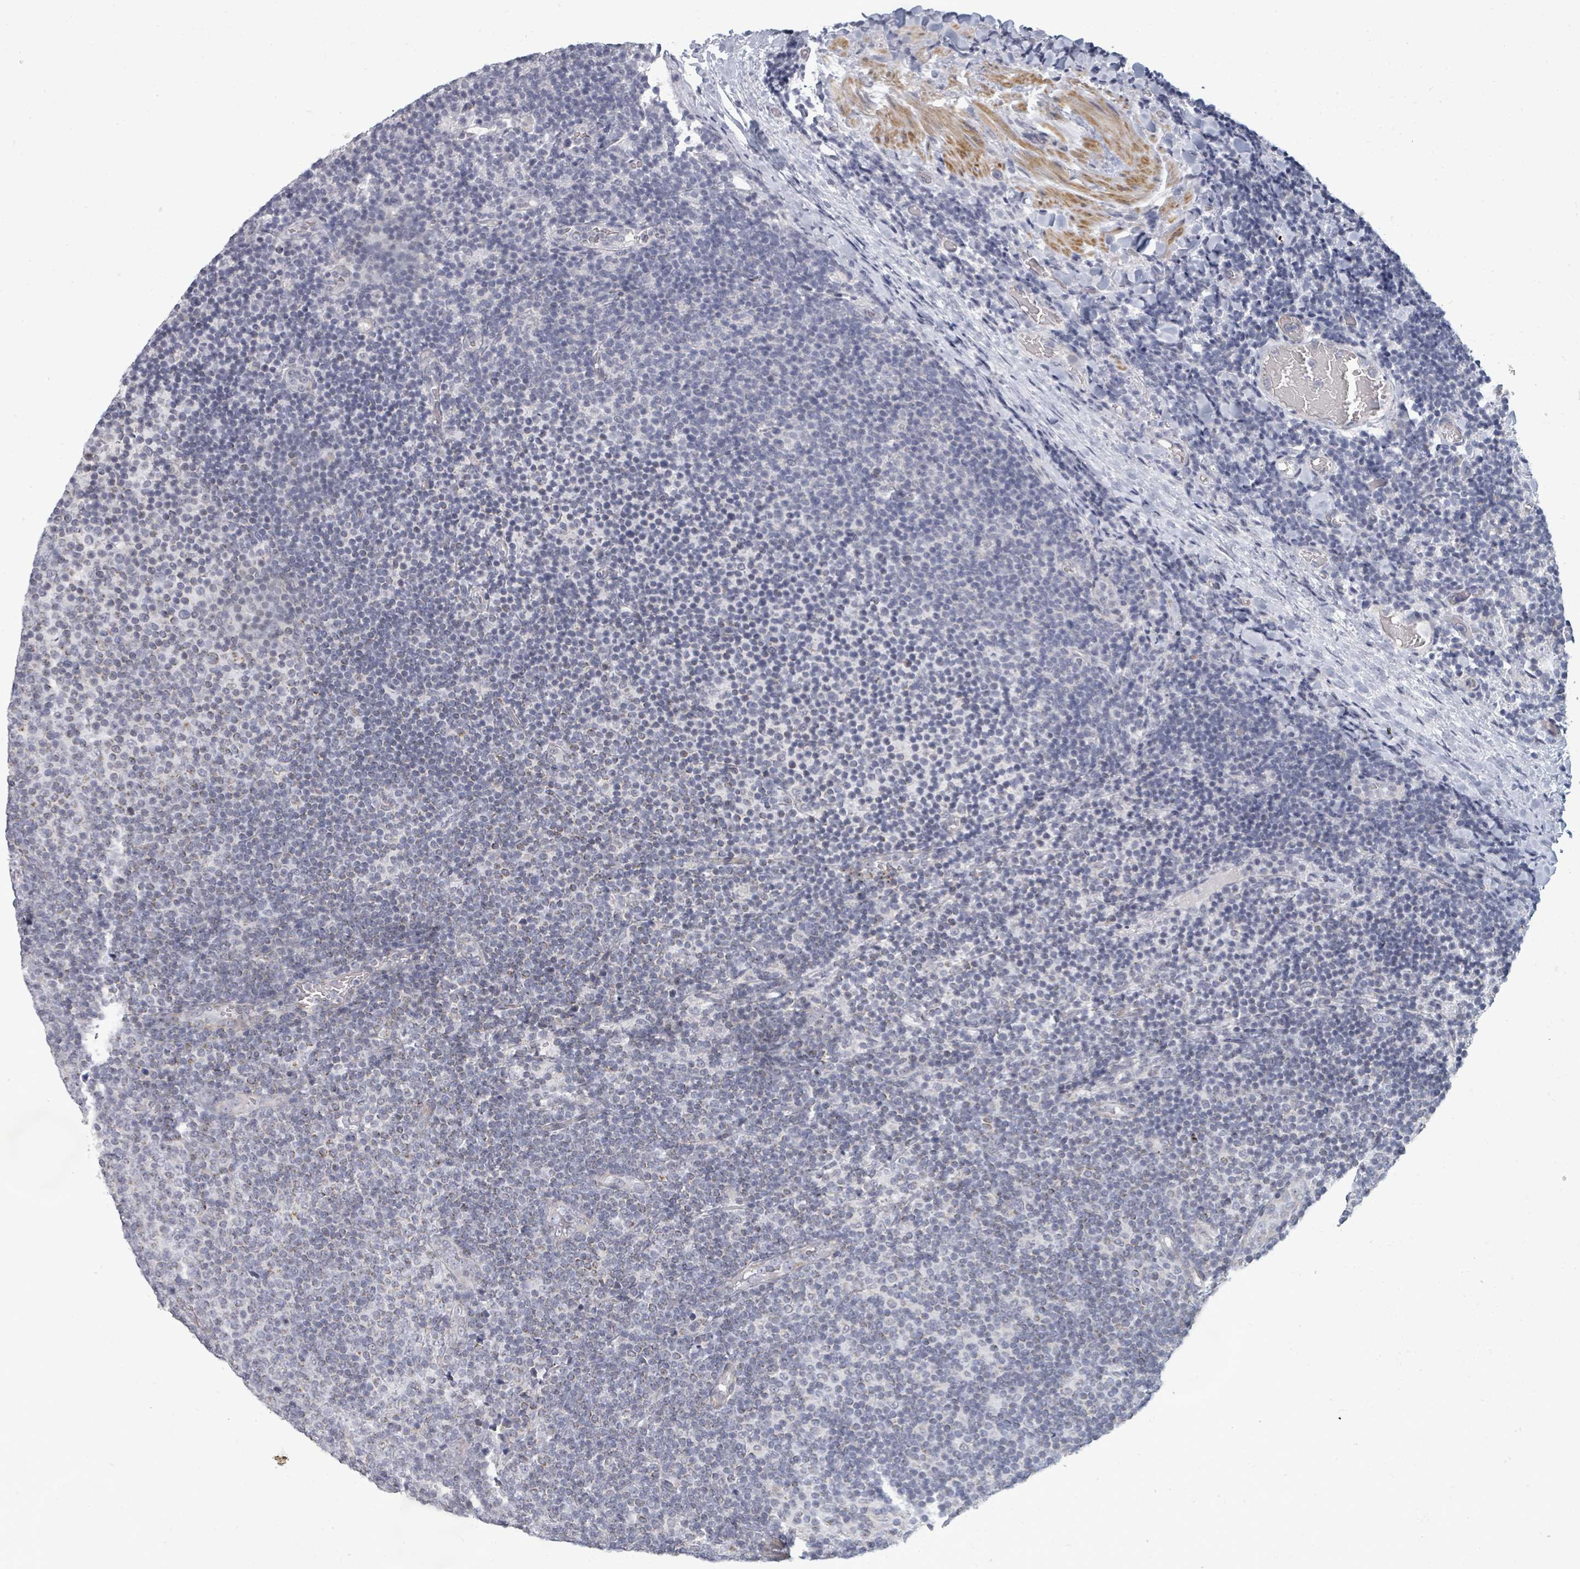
{"staining": {"intensity": "negative", "quantity": "none", "location": "none"}, "tissue": "lymphoma", "cell_type": "Tumor cells", "image_type": "cancer", "snomed": [{"axis": "morphology", "description": "Malignant lymphoma, non-Hodgkin's type, Low grade"}, {"axis": "topography", "description": "Lymph node"}], "caption": "Tumor cells are negative for brown protein staining in lymphoma. (Brightfield microscopy of DAB (3,3'-diaminobenzidine) immunohistochemistry at high magnification).", "gene": "PTPN20", "patient": {"sex": "male", "age": 66}}